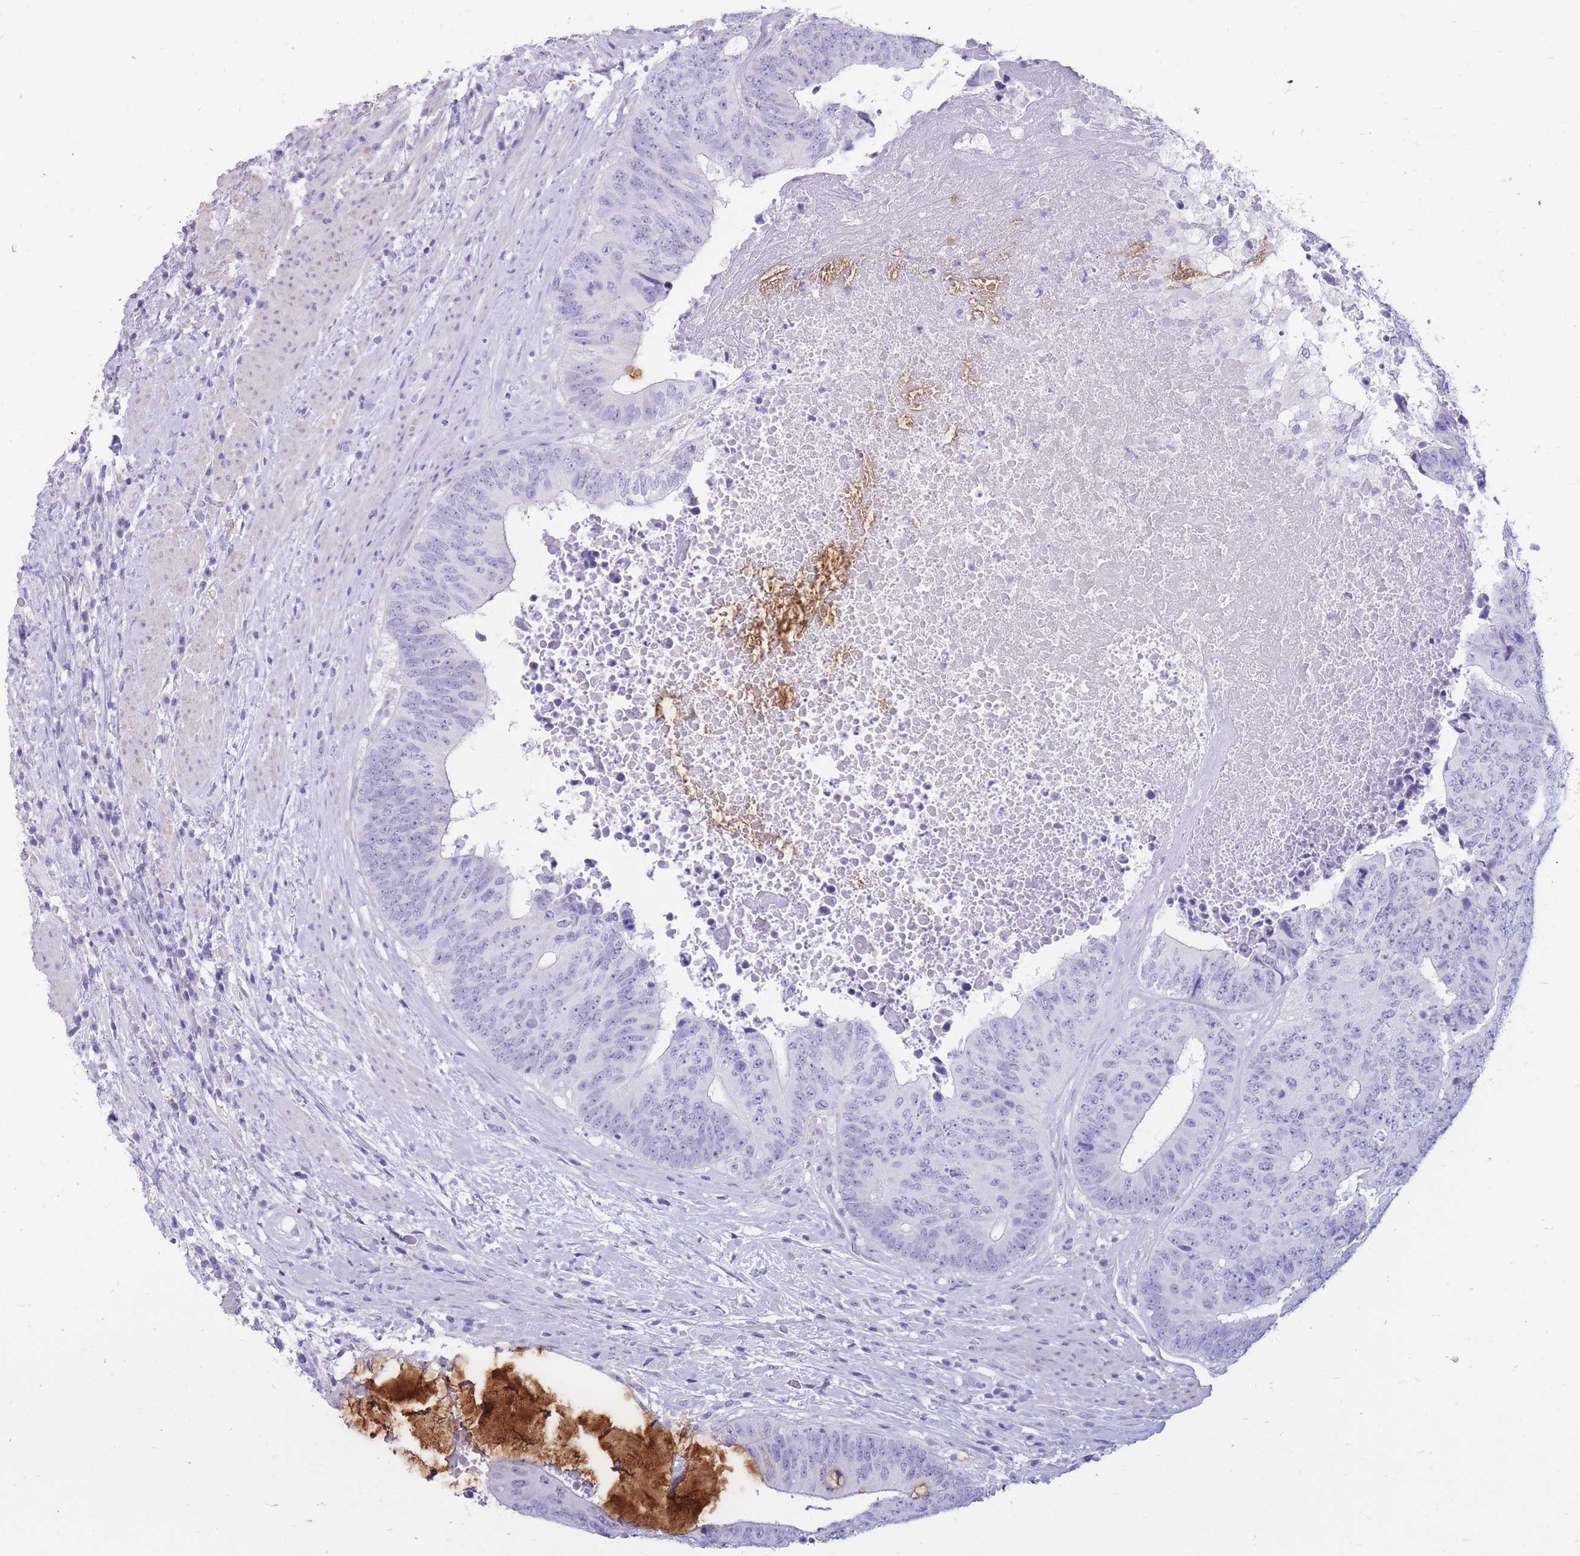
{"staining": {"intensity": "negative", "quantity": "none", "location": "none"}, "tissue": "colorectal cancer", "cell_type": "Tumor cells", "image_type": "cancer", "snomed": [{"axis": "morphology", "description": "Adenocarcinoma, NOS"}, {"axis": "topography", "description": "Rectum"}], "caption": "Colorectal cancer (adenocarcinoma) was stained to show a protein in brown. There is no significant expression in tumor cells.", "gene": "CYP21A2", "patient": {"sex": "male", "age": 72}}